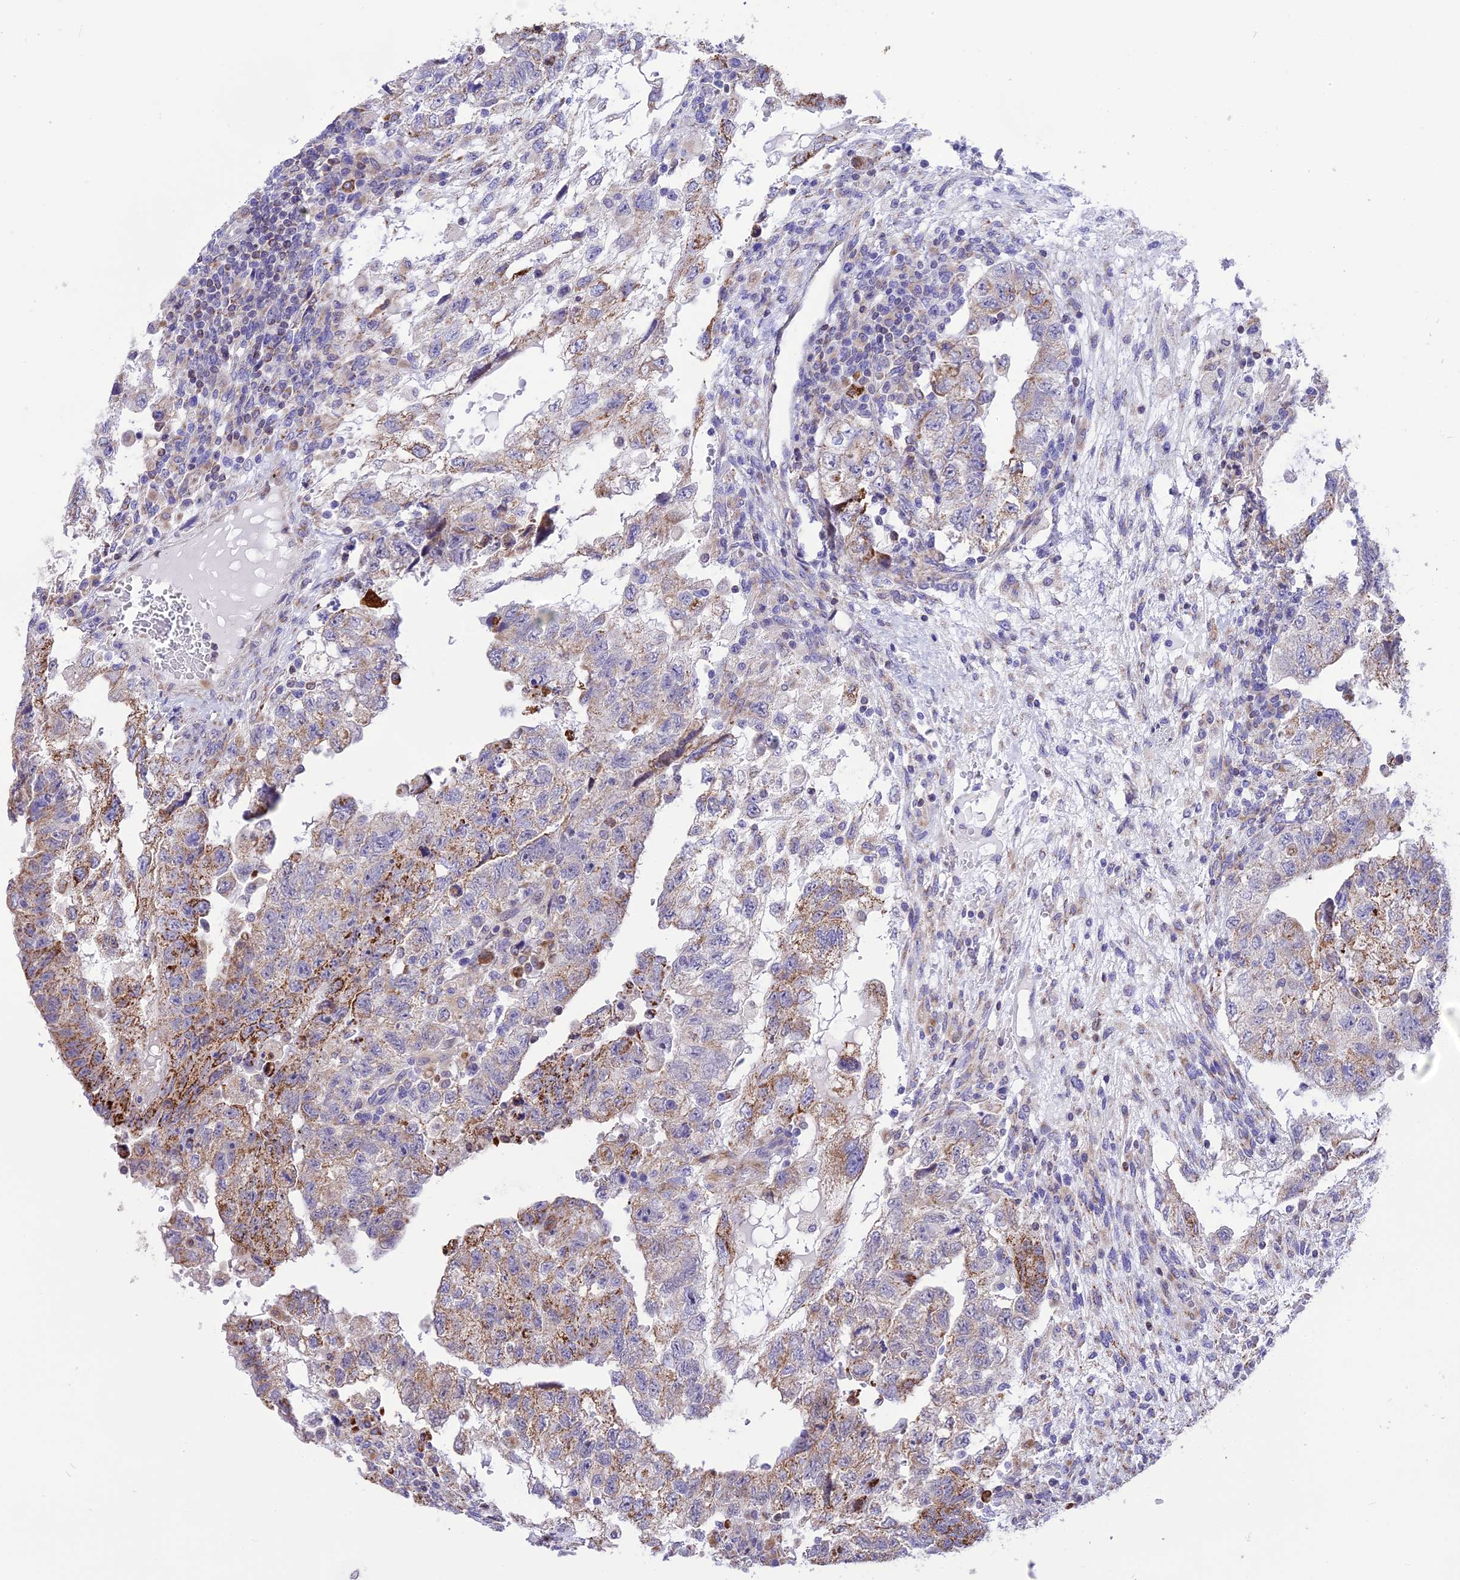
{"staining": {"intensity": "moderate", "quantity": "25%-75%", "location": "cytoplasmic/membranous"}, "tissue": "testis cancer", "cell_type": "Tumor cells", "image_type": "cancer", "snomed": [{"axis": "morphology", "description": "Carcinoma, Embryonal, NOS"}, {"axis": "topography", "description": "Testis"}], "caption": "A histopathology image of human testis cancer (embryonal carcinoma) stained for a protein reveals moderate cytoplasmic/membranous brown staining in tumor cells. The protein of interest is shown in brown color, while the nuclei are stained blue.", "gene": "DOC2B", "patient": {"sex": "male", "age": 36}}